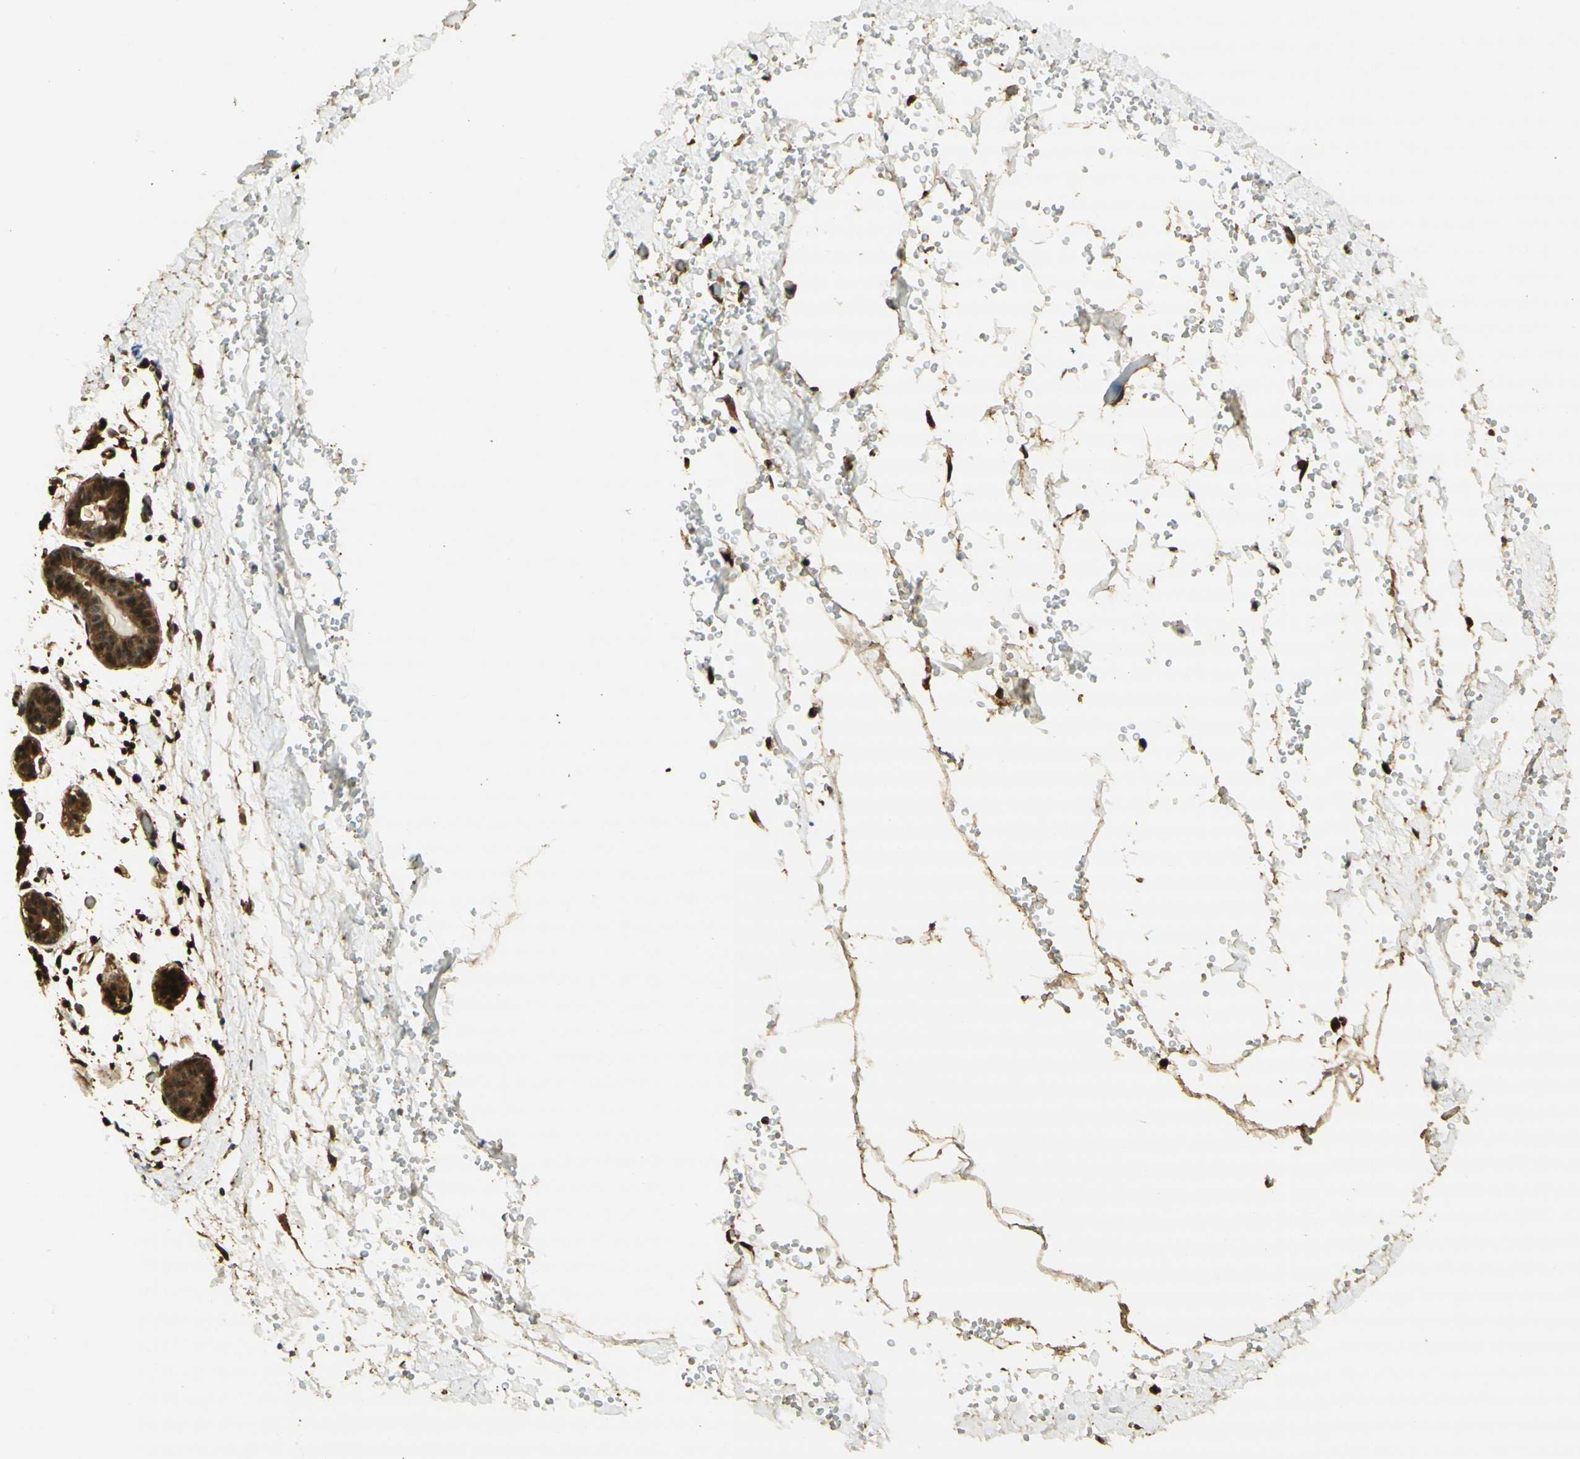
{"staining": {"intensity": "weak", "quantity": "<25%", "location": "cytoplasmic/membranous"}, "tissue": "breast", "cell_type": "Adipocytes", "image_type": "normal", "snomed": [{"axis": "morphology", "description": "Normal tissue, NOS"}, {"axis": "topography", "description": "Breast"}], "caption": "Adipocytes are negative for brown protein staining in unremarkable breast. (DAB (3,3'-diaminobenzidine) immunohistochemistry with hematoxylin counter stain).", "gene": "AGER", "patient": {"sex": "female", "age": 27}}